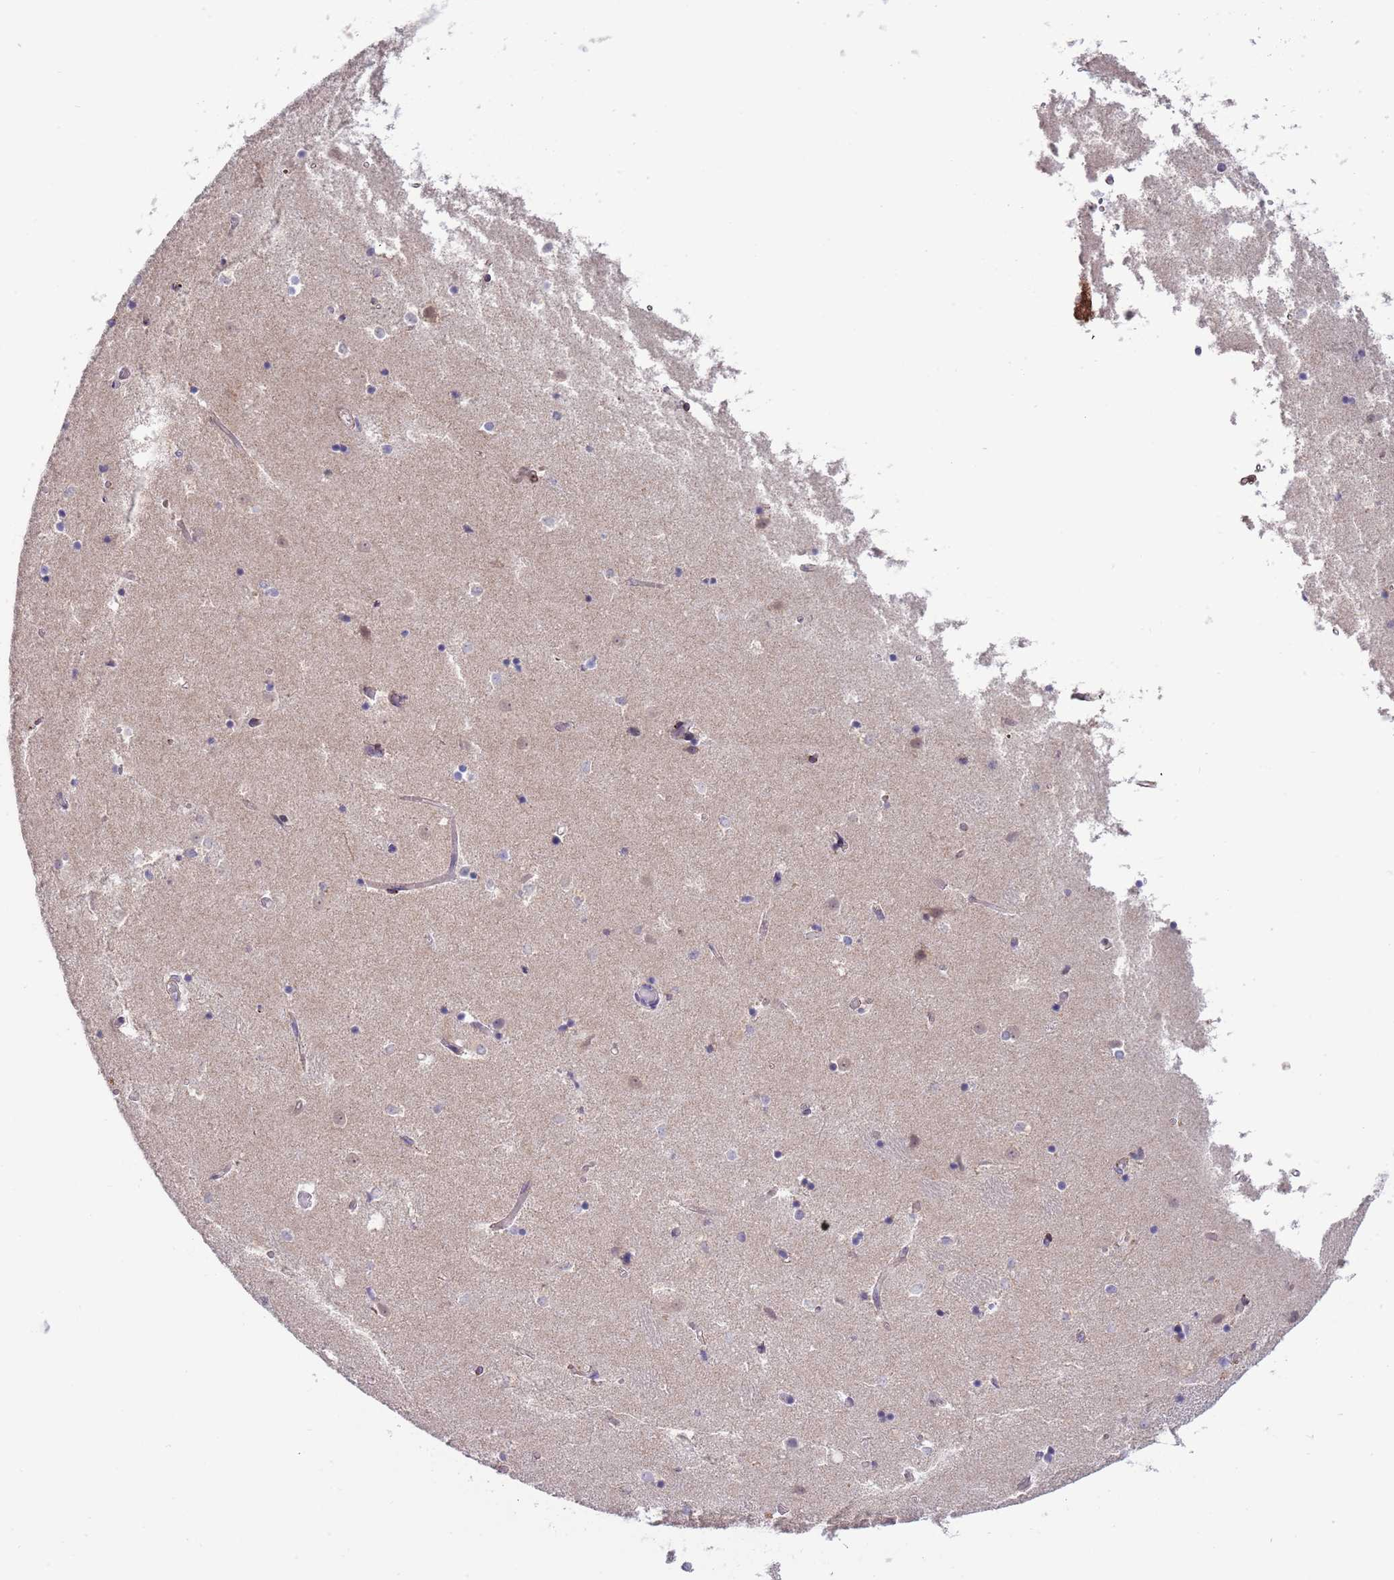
{"staining": {"intensity": "negative", "quantity": "none", "location": "none"}, "tissue": "caudate", "cell_type": "Glial cells", "image_type": "normal", "snomed": [{"axis": "morphology", "description": "Normal tissue, NOS"}, {"axis": "topography", "description": "Lateral ventricle wall"}], "caption": "Human caudate stained for a protein using IHC shows no expression in glial cells.", "gene": "PIMREG", "patient": {"sex": "female", "age": 52}}